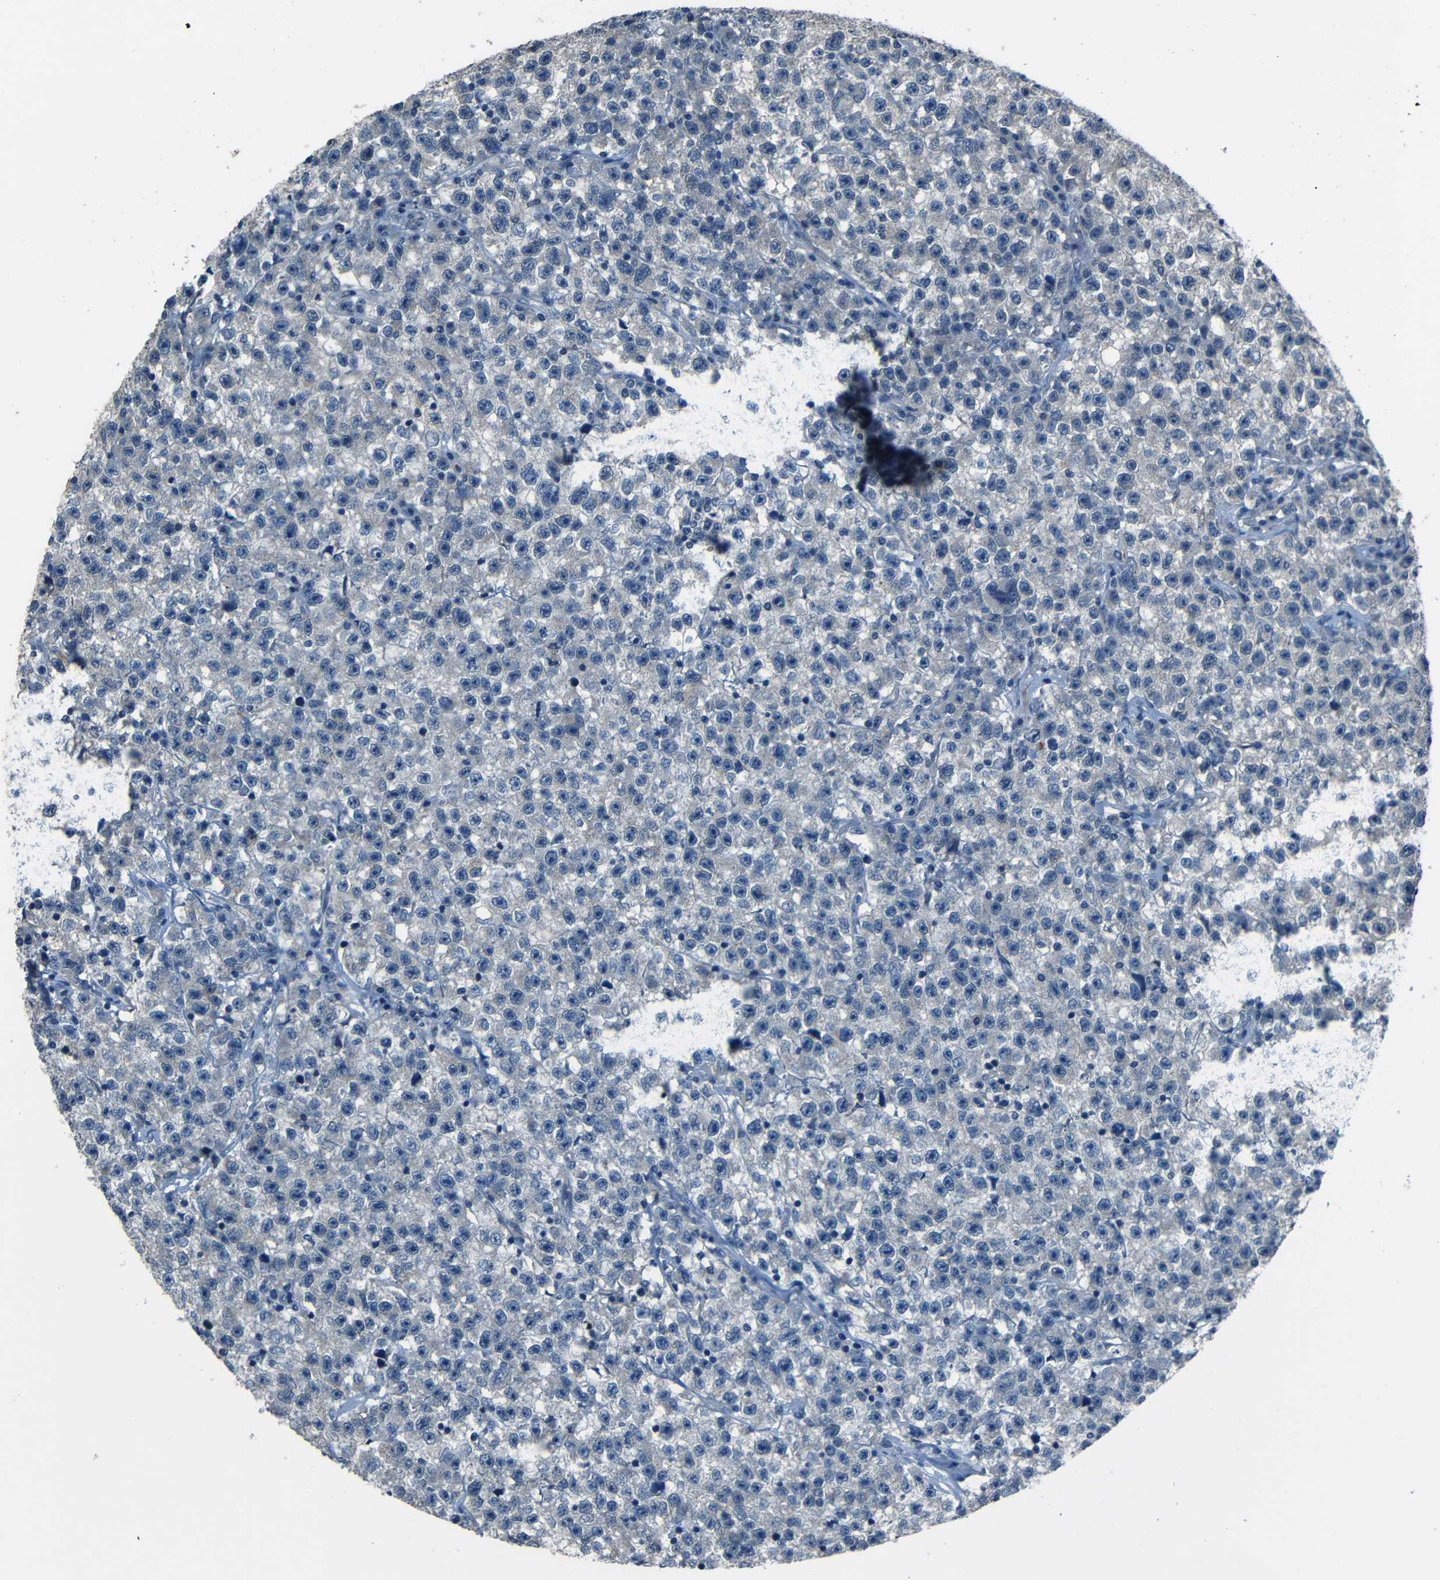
{"staining": {"intensity": "negative", "quantity": "none", "location": "none"}, "tissue": "testis cancer", "cell_type": "Tumor cells", "image_type": "cancer", "snomed": [{"axis": "morphology", "description": "Seminoma, NOS"}, {"axis": "topography", "description": "Testis"}], "caption": "Immunohistochemistry of human testis cancer (seminoma) demonstrates no staining in tumor cells.", "gene": "SLA", "patient": {"sex": "male", "age": 22}}